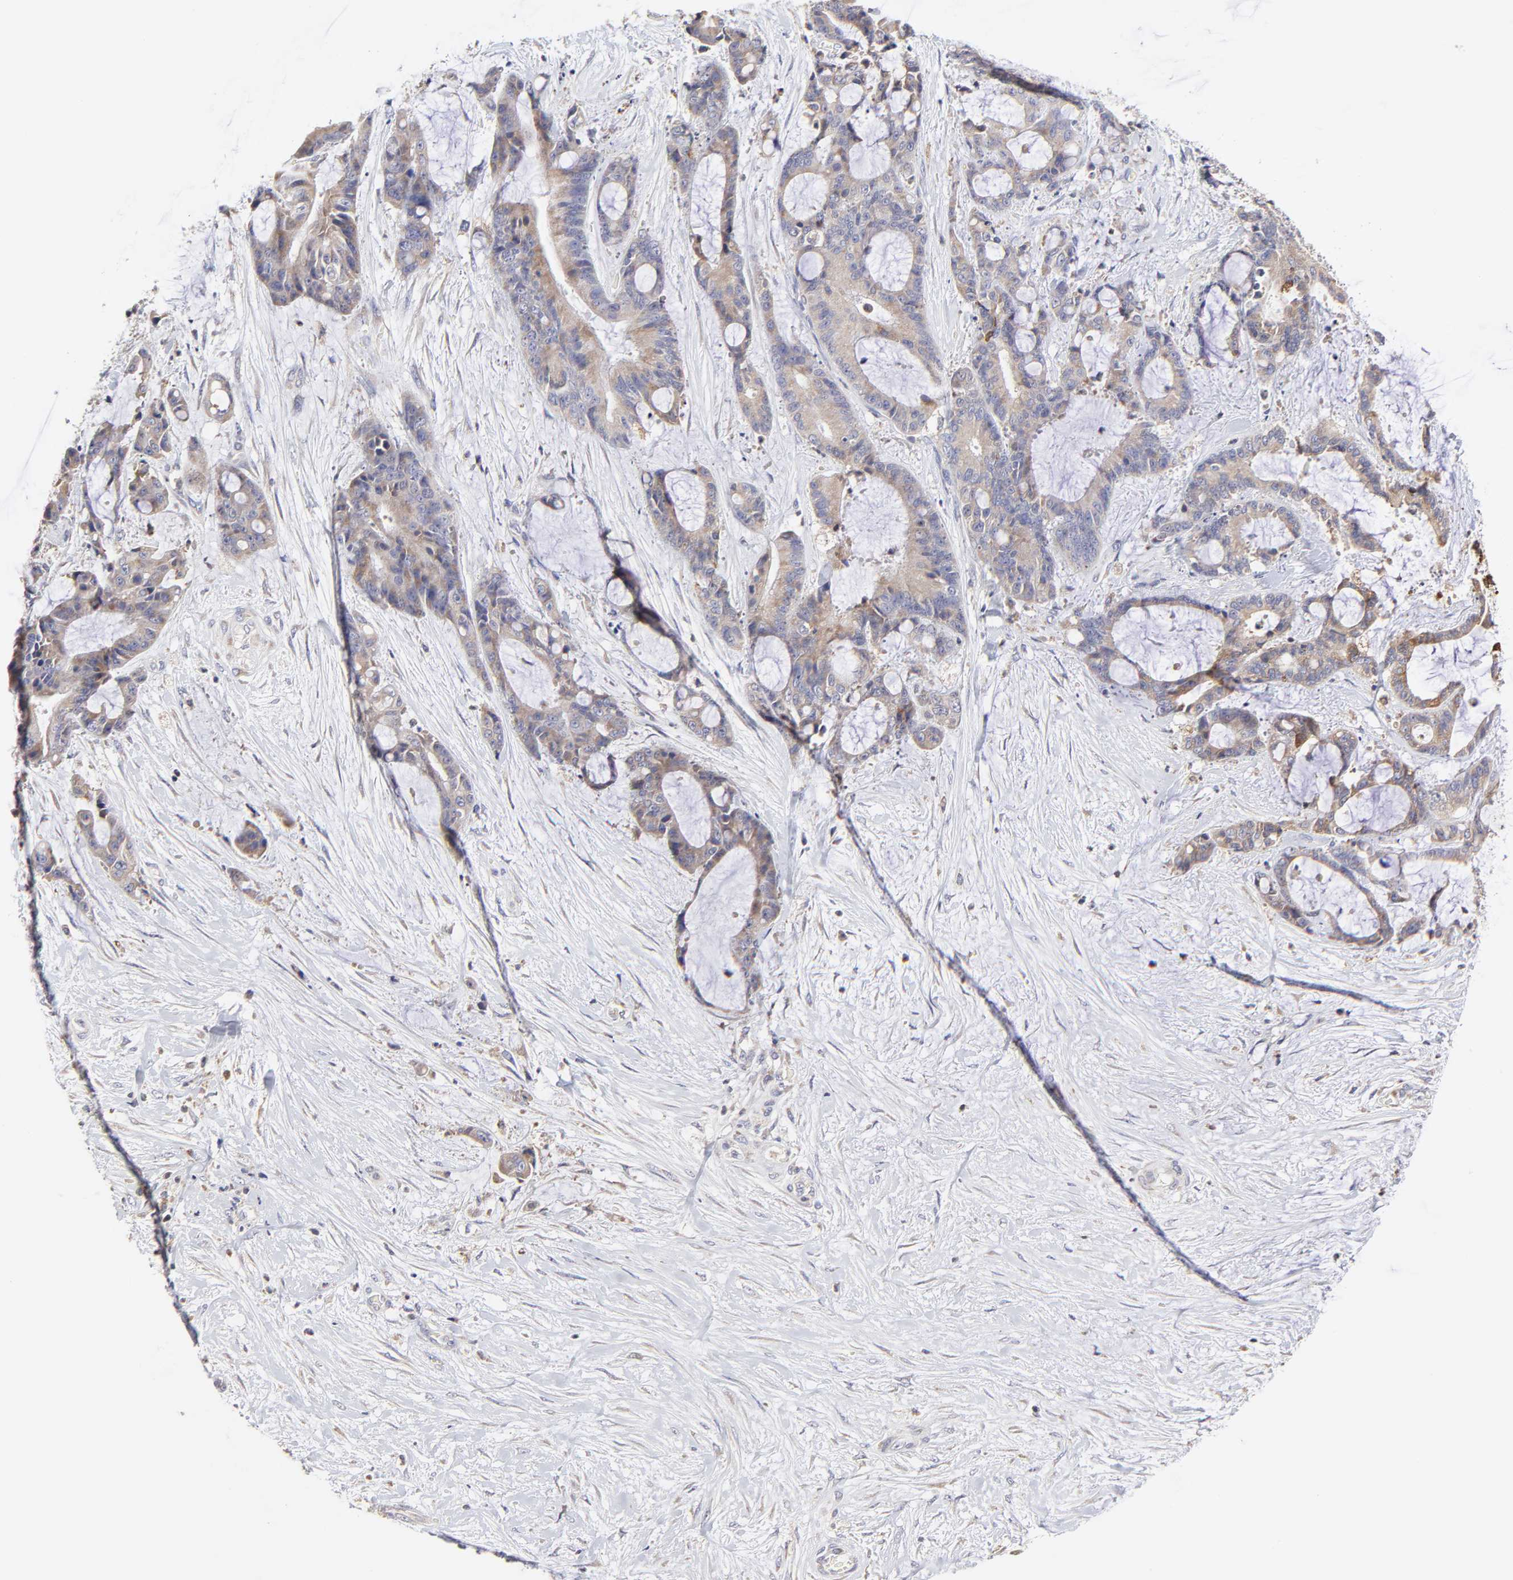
{"staining": {"intensity": "weak", "quantity": ">75%", "location": "cytoplasmic/membranous"}, "tissue": "liver cancer", "cell_type": "Tumor cells", "image_type": "cancer", "snomed": [{"axis": "morphology", "description": "Cholangiocarcinoma"}, {"axis": "topography", "description": "Liver"}], "caption": "Immunohistochemical staining of liver cholangiocarcinoma reveals weak cytoplasmic/membranous protein positivity in approximately >75% of tumor cells. (Stains: DAB (3,3'-diaminobenzidine) in brown, nuclei in blue, Microscopy: brightfield microscopy at high magnification).", "gene": "GCSAM", "patient": {"sex": "female", "age": 73}}